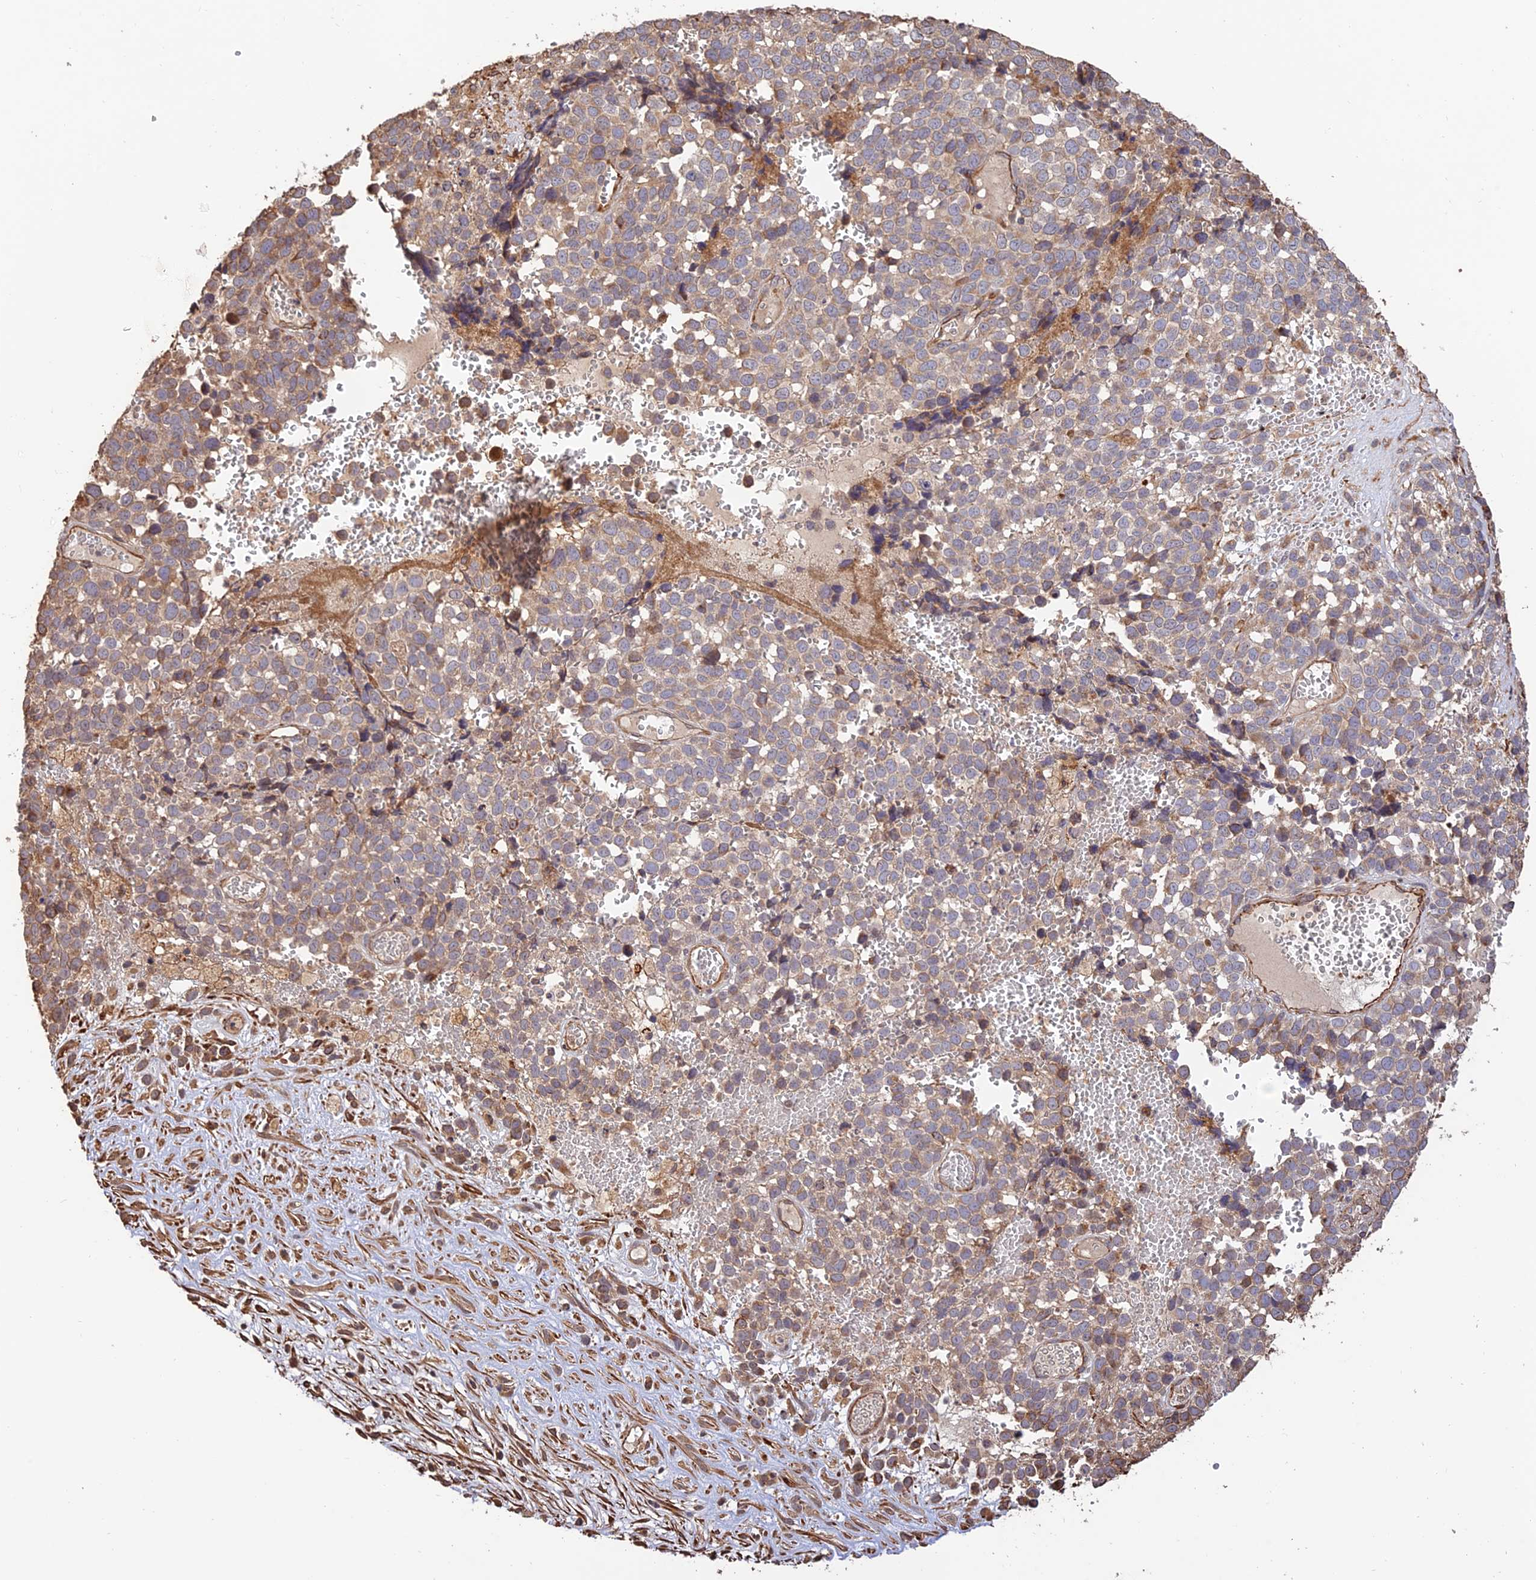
{"staining": {"intensity": "weak", "quantity": "25%-75%", "location": "cytoplasmic/membranous"}, "tissue": "melanoma", "cell_type": "Tumor cells", "image_type": "cancer", "snomed": [{"axis": "morphology", "description": "Malignant melanoma, NOS"}, {"axis": "topography", "description": "Nose, NOS"}], "caption": "Melanoma stained for a protein (brown) reveals weak cytoplasmic/membranous positive expression in about 25%-75% of tumor cells.", "gene": "CREBL2", "patient": {"sex": "female", "age": 48}}